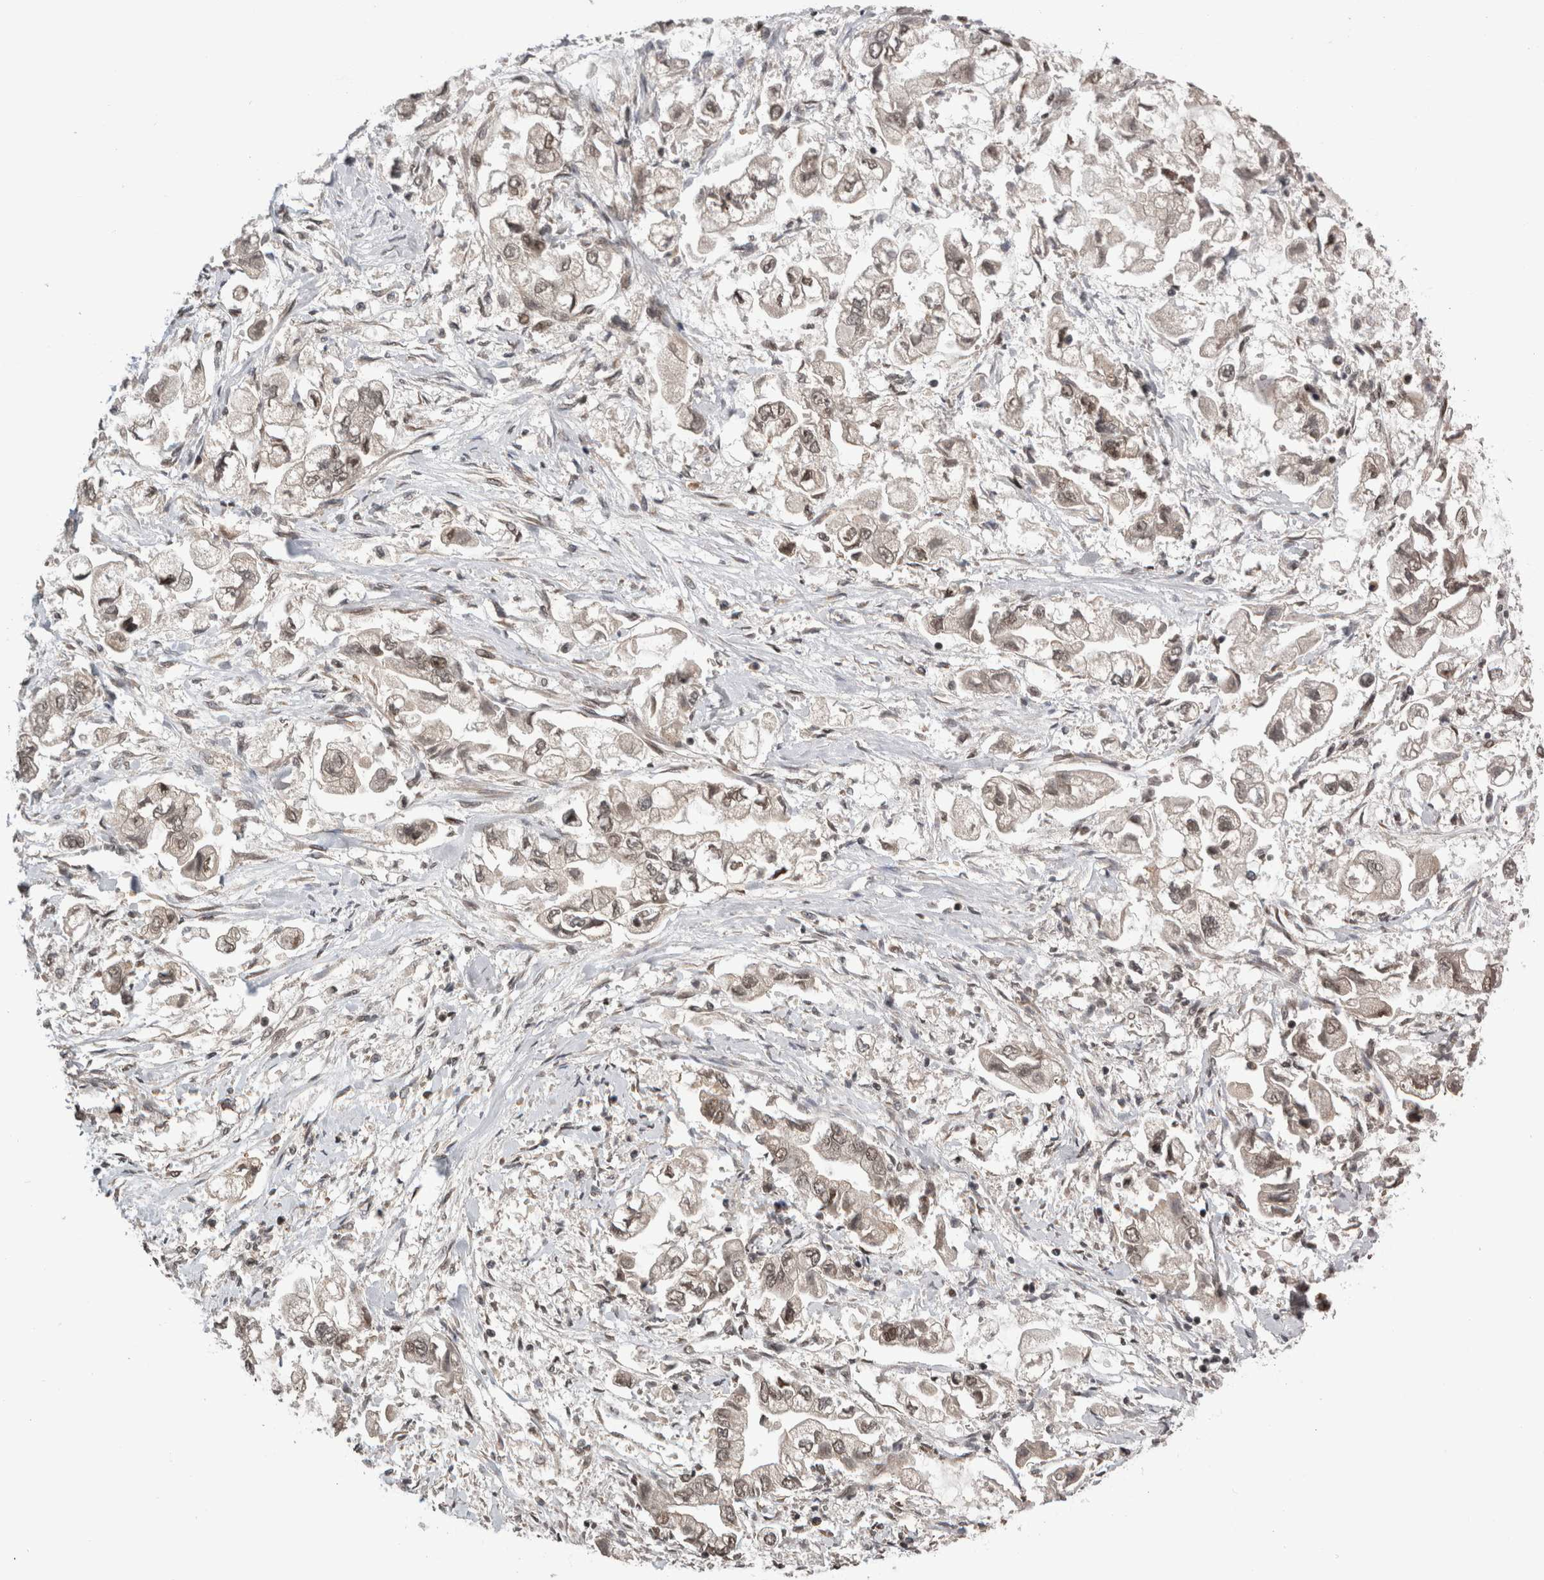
{"staining": {"intensity": "weak", "quantity": "<25%", "location": "nuclear"}, "tissue": "stomach cancer", "cell_type": "Tumor cells", "image_type": "cancer", "snomed": [{"axis": "morphology", "description": "Normal tissue, NOS"}, {"axis": "morphology", "description": "Adenocarcinoma, NOS"}, {"axis": "topography", "description": "Stomach"}], "caption": "The histopathology image reveals no staining of tumor cells in stomach cancer.", "gene": "CPSF2", "patient": {"sex": "male", "age": 62}}